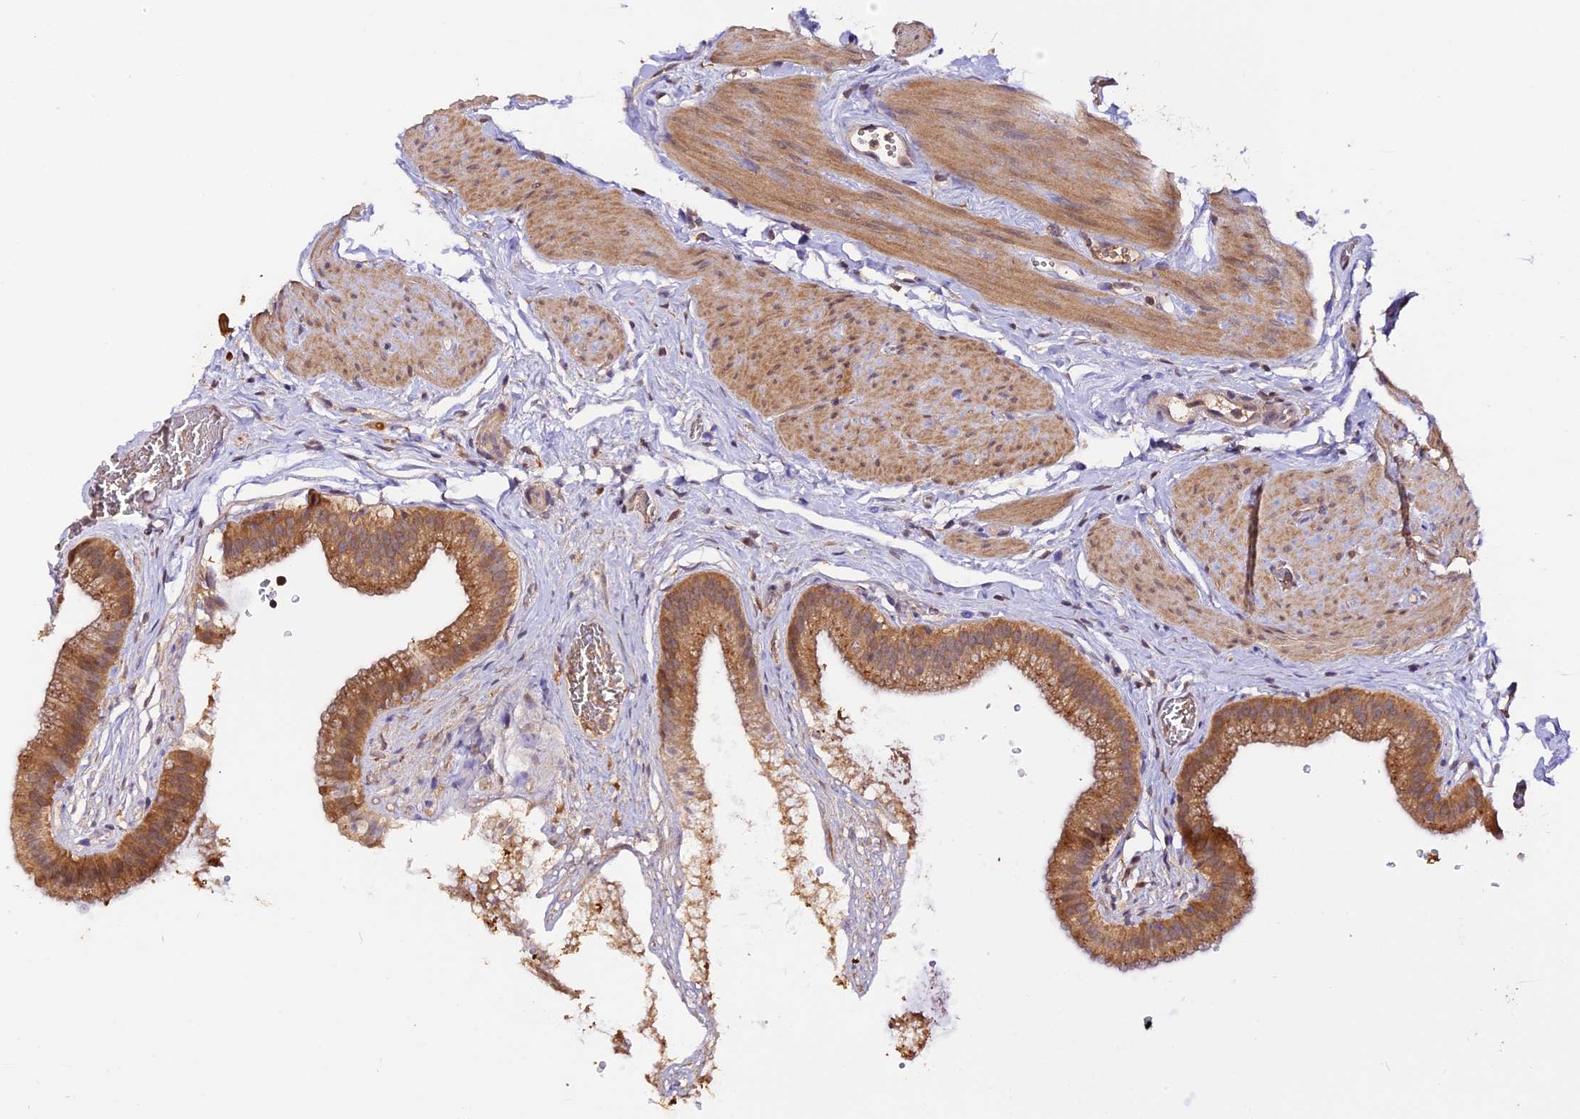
{"staining": {"intensity": "strong", "quantity": ">75%", "location": "cytoplasmic/membranous"}, "tissue": "gallbladder", "cell_type": "Glandular cells", "image_type": "normal", "snomed": [{"axis": "morphology", "description": "Normal tissue, NOS"}, {"axis": "topography", "description": "Gallbladder"}], "caption": "Immunohistochemical staining of unremarkable gallbladder demonstrates strong cytoplasmic/membranous protein expression in approximately >75% of glandular cells. Nuclei are stained in blue.", "gene": "TRMT1", "patient": {"sex": "female", "age": 54}}